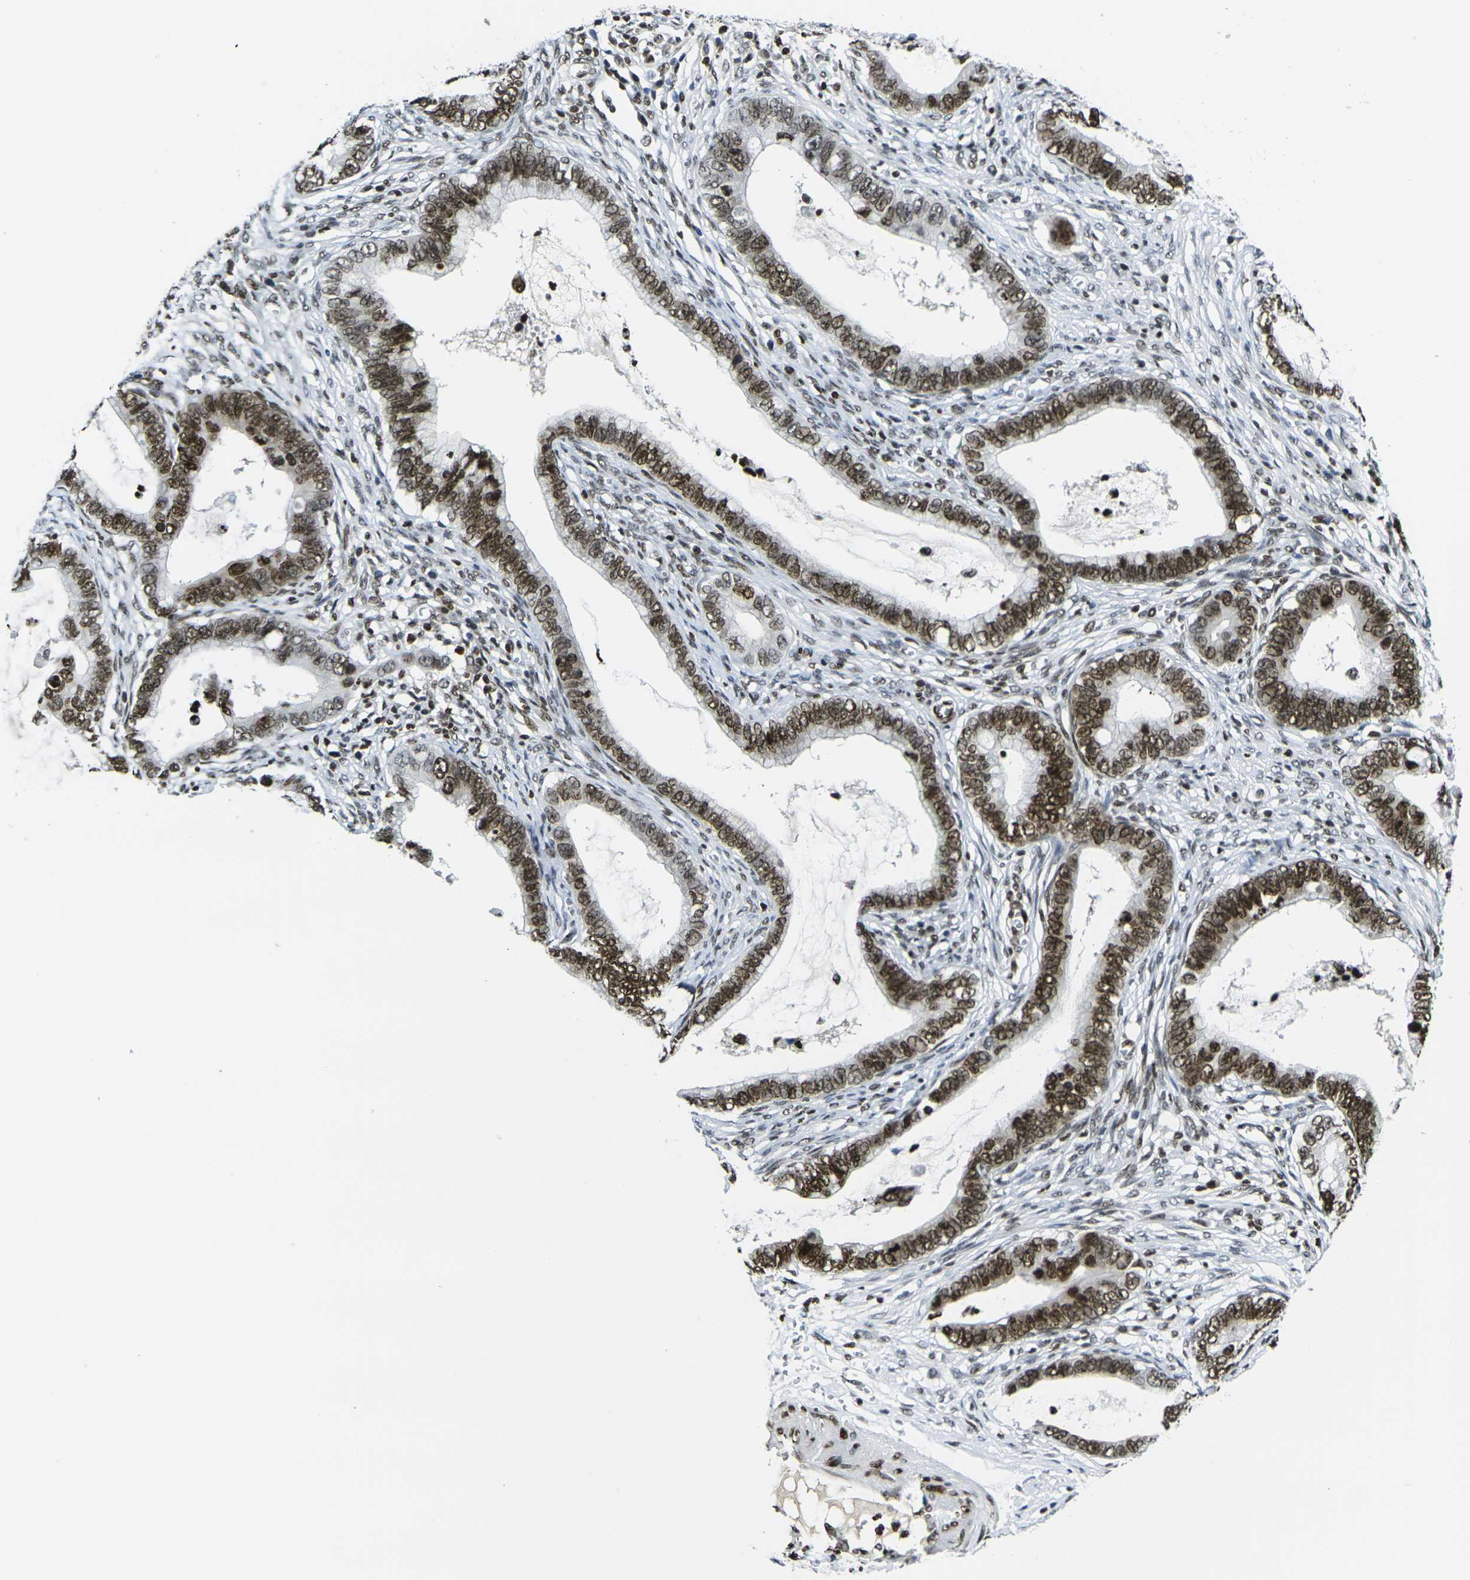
{"staining": {"intensity": "moderate", "quantity": ">75%", "location": "nuclear"}, "tissue": "cervical cancer", "cell_type": "Tumor cells", "image_type": "cancer", "snomed": [{"axis": "morphology", "description": "Adenocarcinoma, NOS"}, {"axis": "topography", "description": "Cervix"}], "caption": "An IHC photomicrograph of neoplastic tissue is shown. Protein staining in brown labels moderate nuclear positivity in adenocarcinoma (cervical) within tumor cells.", "gene": "H1-10", "patient": {"sex": "female", "age": 44}}